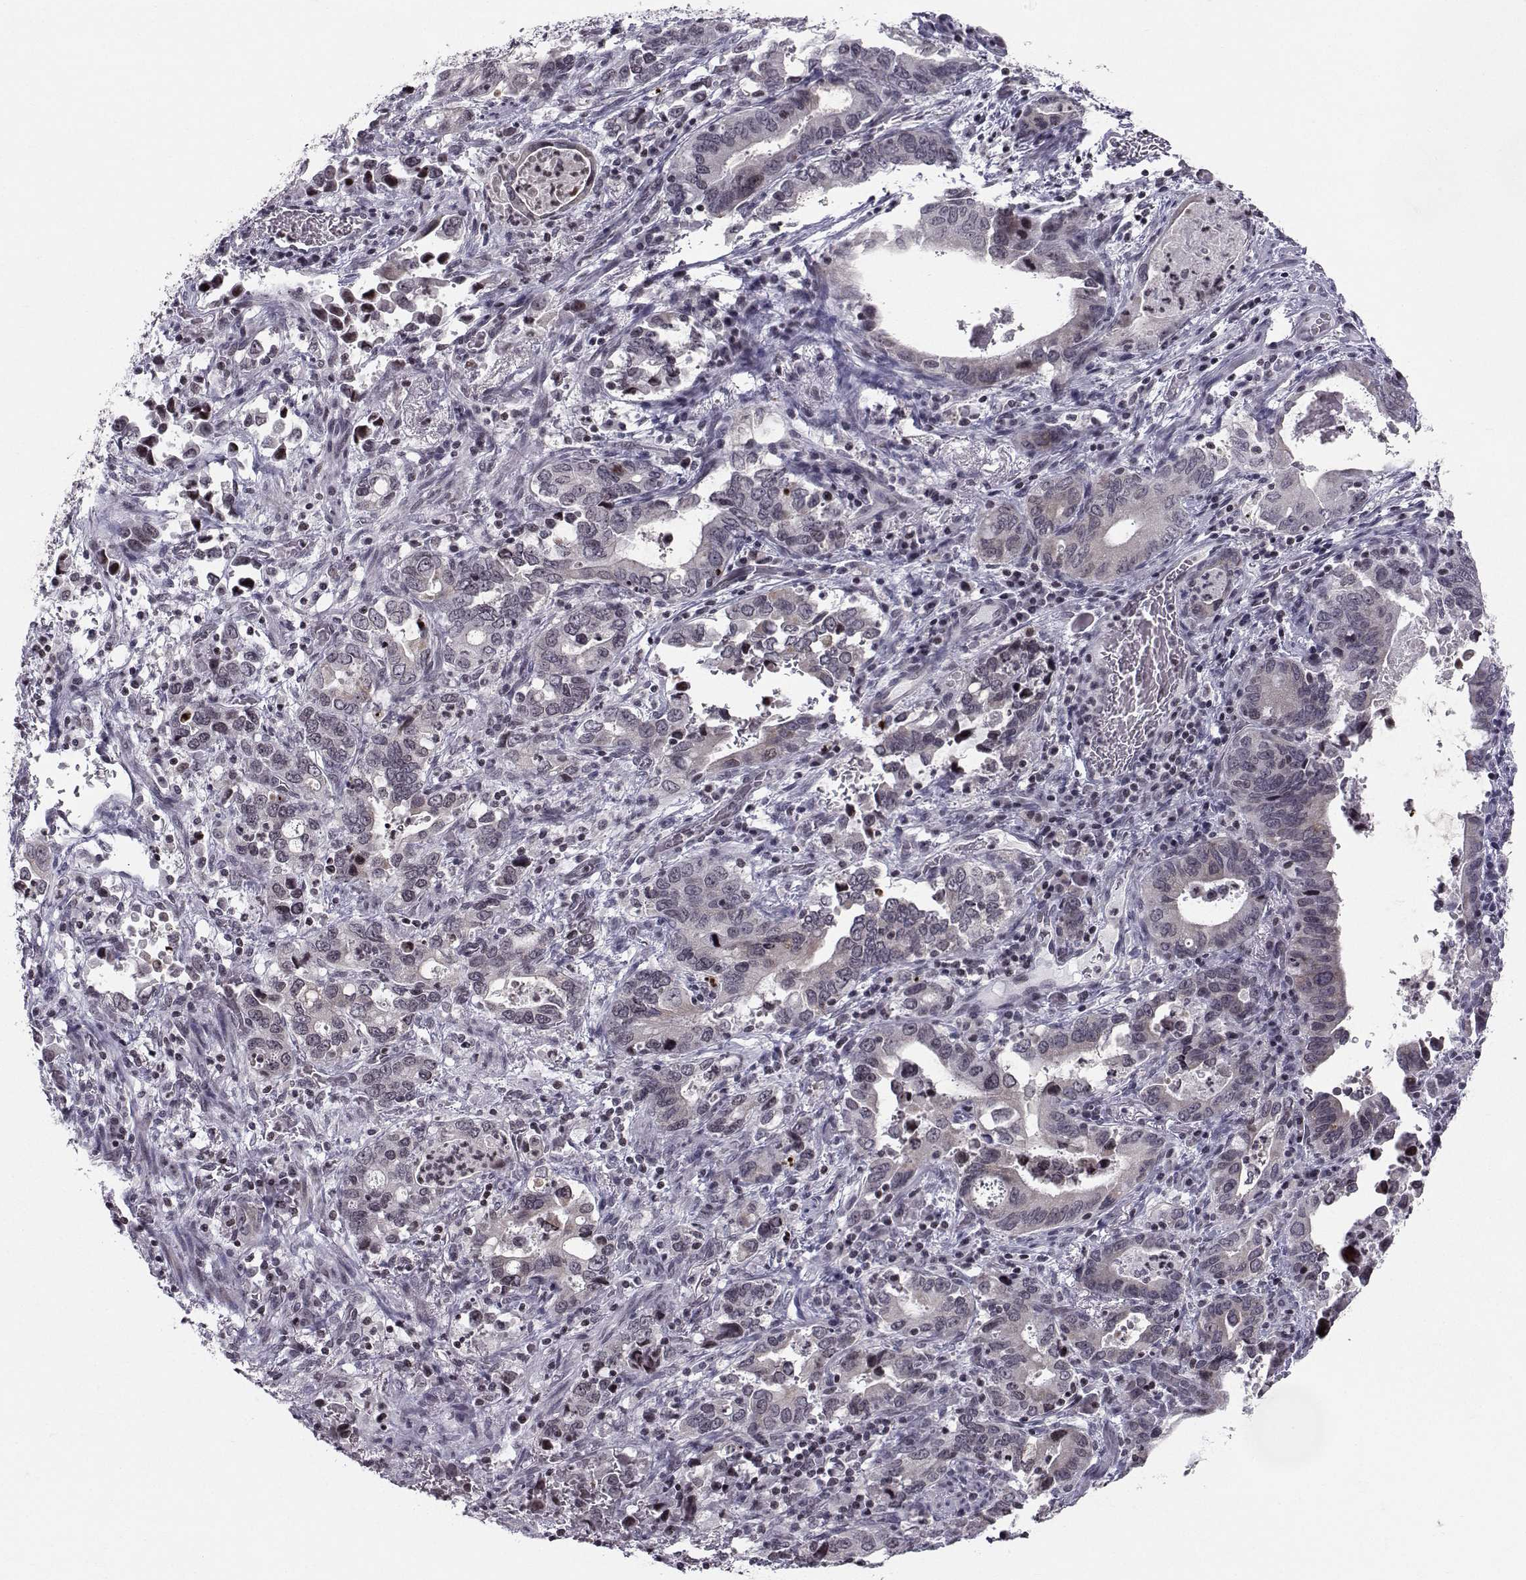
{"staining": {"intensity": "negative", "quantity": "none", "location": "none"}, "tissue": "stomach cancer", "cell_type": "Tumor cells", "image_type": "cancer", "snomed": [{"axis": "morphology", "description": "Adenocarcinoma, NOS"}, {"axis": "topography", "description": "Stomach, upper"}], "caption": "Tumor cells show no significant staining in adenocarcinoma (stomach). (Stains: DAB immunohistochemistry (IHC) with hematoxylin counter stain, Microscopy: brightfield microscopy at high magnification).", "gene": "MARCHF4", "patient": {"sex": "male", "age": 74}}